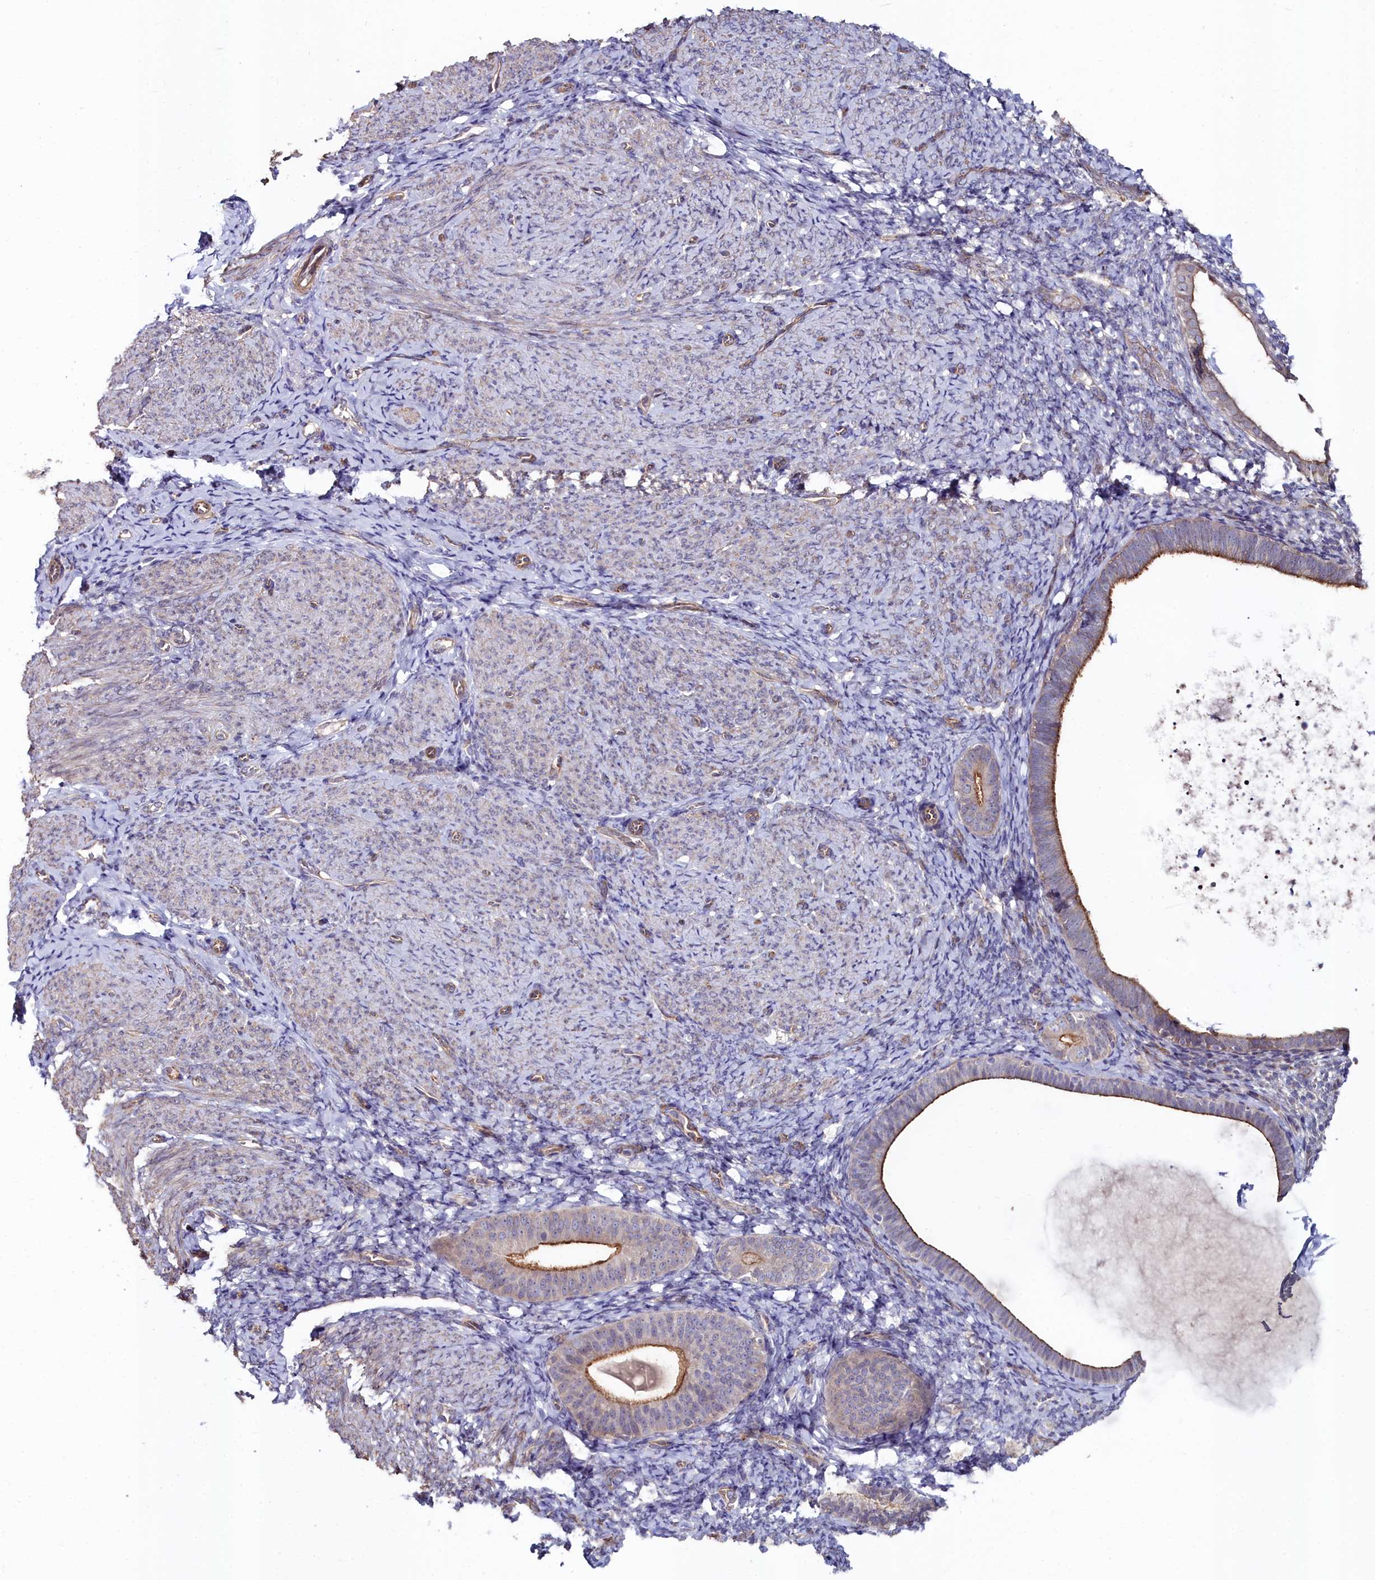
{"staining": {"intensity": "negative", "quantity": "none", "location": "none"}, "tissue": "endometrium", "cell_type": "Cells in endometrial stroma", "image_type": "normal", "snomed": [{"axis": "morphology", "description": "Normal tissue, NOS"}, {"axis": "topography", "description": "Endometrium"}], "caption": "This is a histopathology image of immunohistochemistry (IHC) staining of benign endometrium, which shows no expression in cells in endometrial stroma. (DAB immunohistochemistry (IHC) visualized using brightfield microscopy, high magnification).", "gene": "C4orf19", "patient": {"sex": "female", "age": 65}}